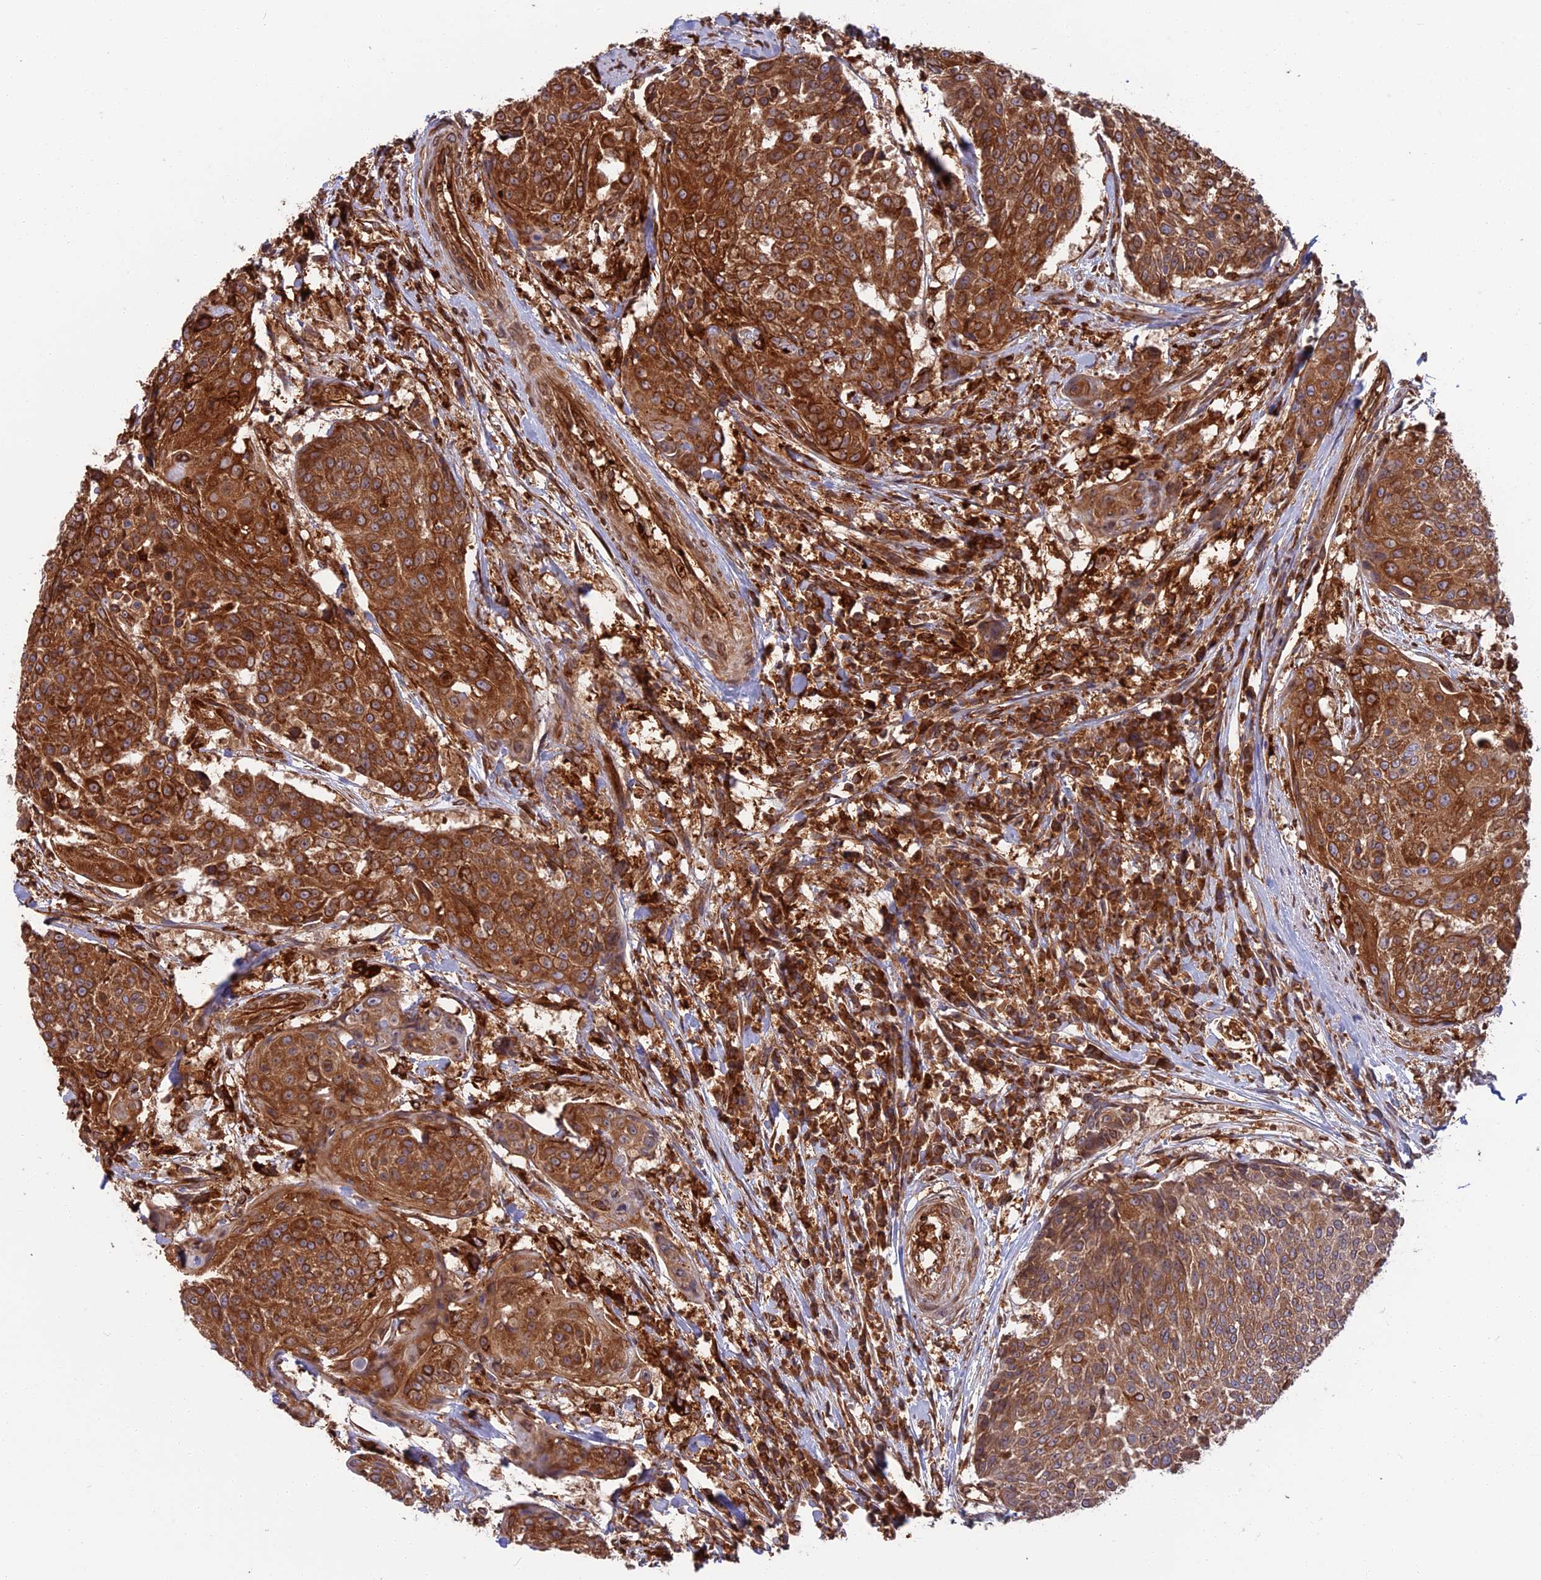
{"staining": {"intensity": "strong", "quantity": ">75%", "location": "cytoplasmic/membranous"}, "tissue": "urothelial cancer", "cell_type": "Tumor cells", "image_type": "cancer", "snomed": [{"axis": "morphology", "description": "Urothelial carcinoma, High grade"}, {"axis": "topography", "description": "Urinary bladder"}], "caption": "The immunohistochemical stain highlights strong cytoplasmic/membranous expression in tumor cells of urothelial carcinoma (high-grade) tissue.", "gene": "WDR1", "patient": {"sex": "female", "age": 63}}